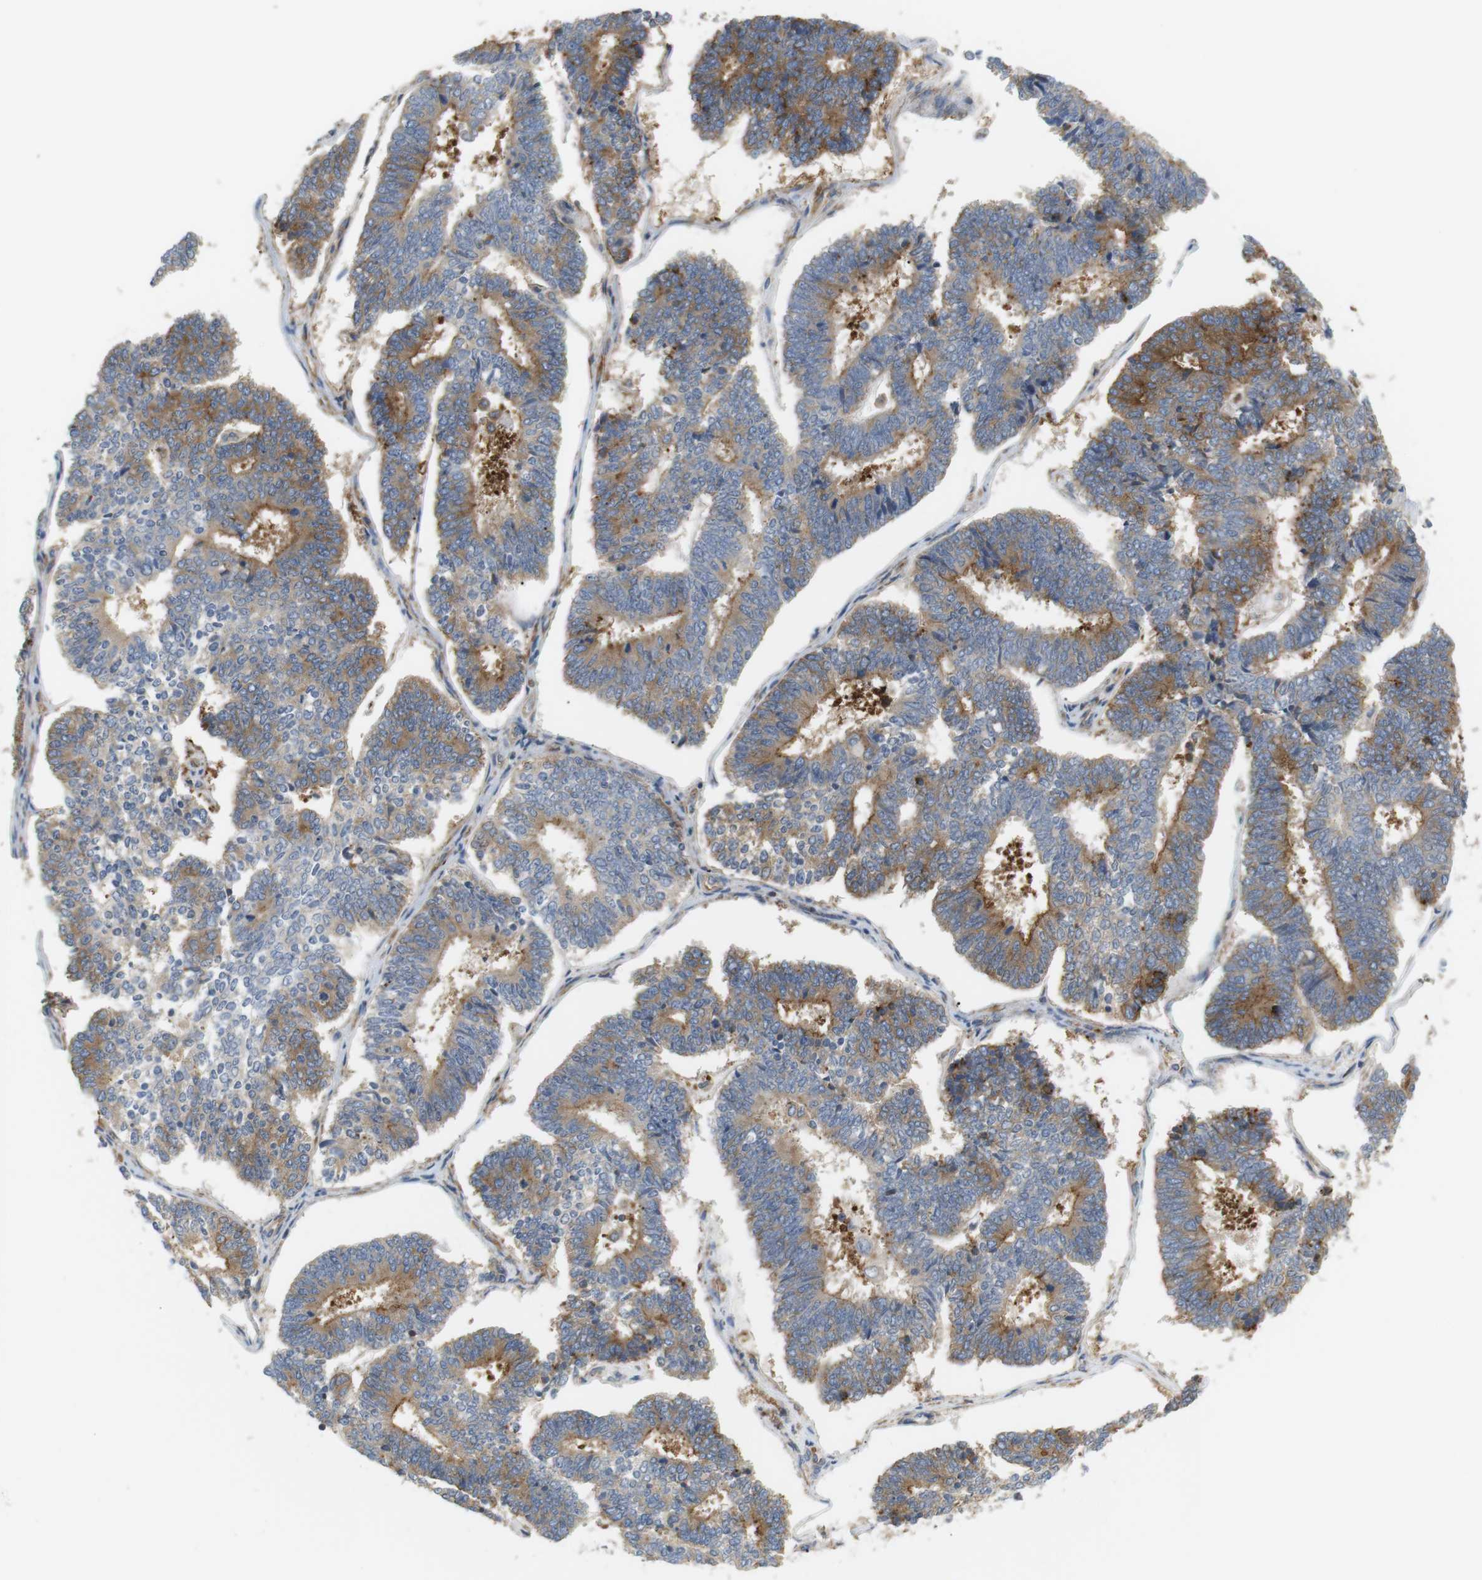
{"staining": {"intensity": "moderate", "quantity": ">75%", "location": "cytoplasmic/membranous"}, "tissue": "endometrial cancer", "cell_type": "Tumor cells", "image_type": "cancer", "snomed": [{"axis": "morphology", "description": "Adenocarcinoma, NOS"}, {"axis": "topography", "description": "Endometrium"}], "caption": "DAB immunohistochemical staining of human adenocarcinoma (endometrial) reveals moderate cytoplasmic/membranous protein staining in approximately >75% of tumor cells.", "gene": "TMEM200A", "patient": {"sex": "female", "age": 70}}